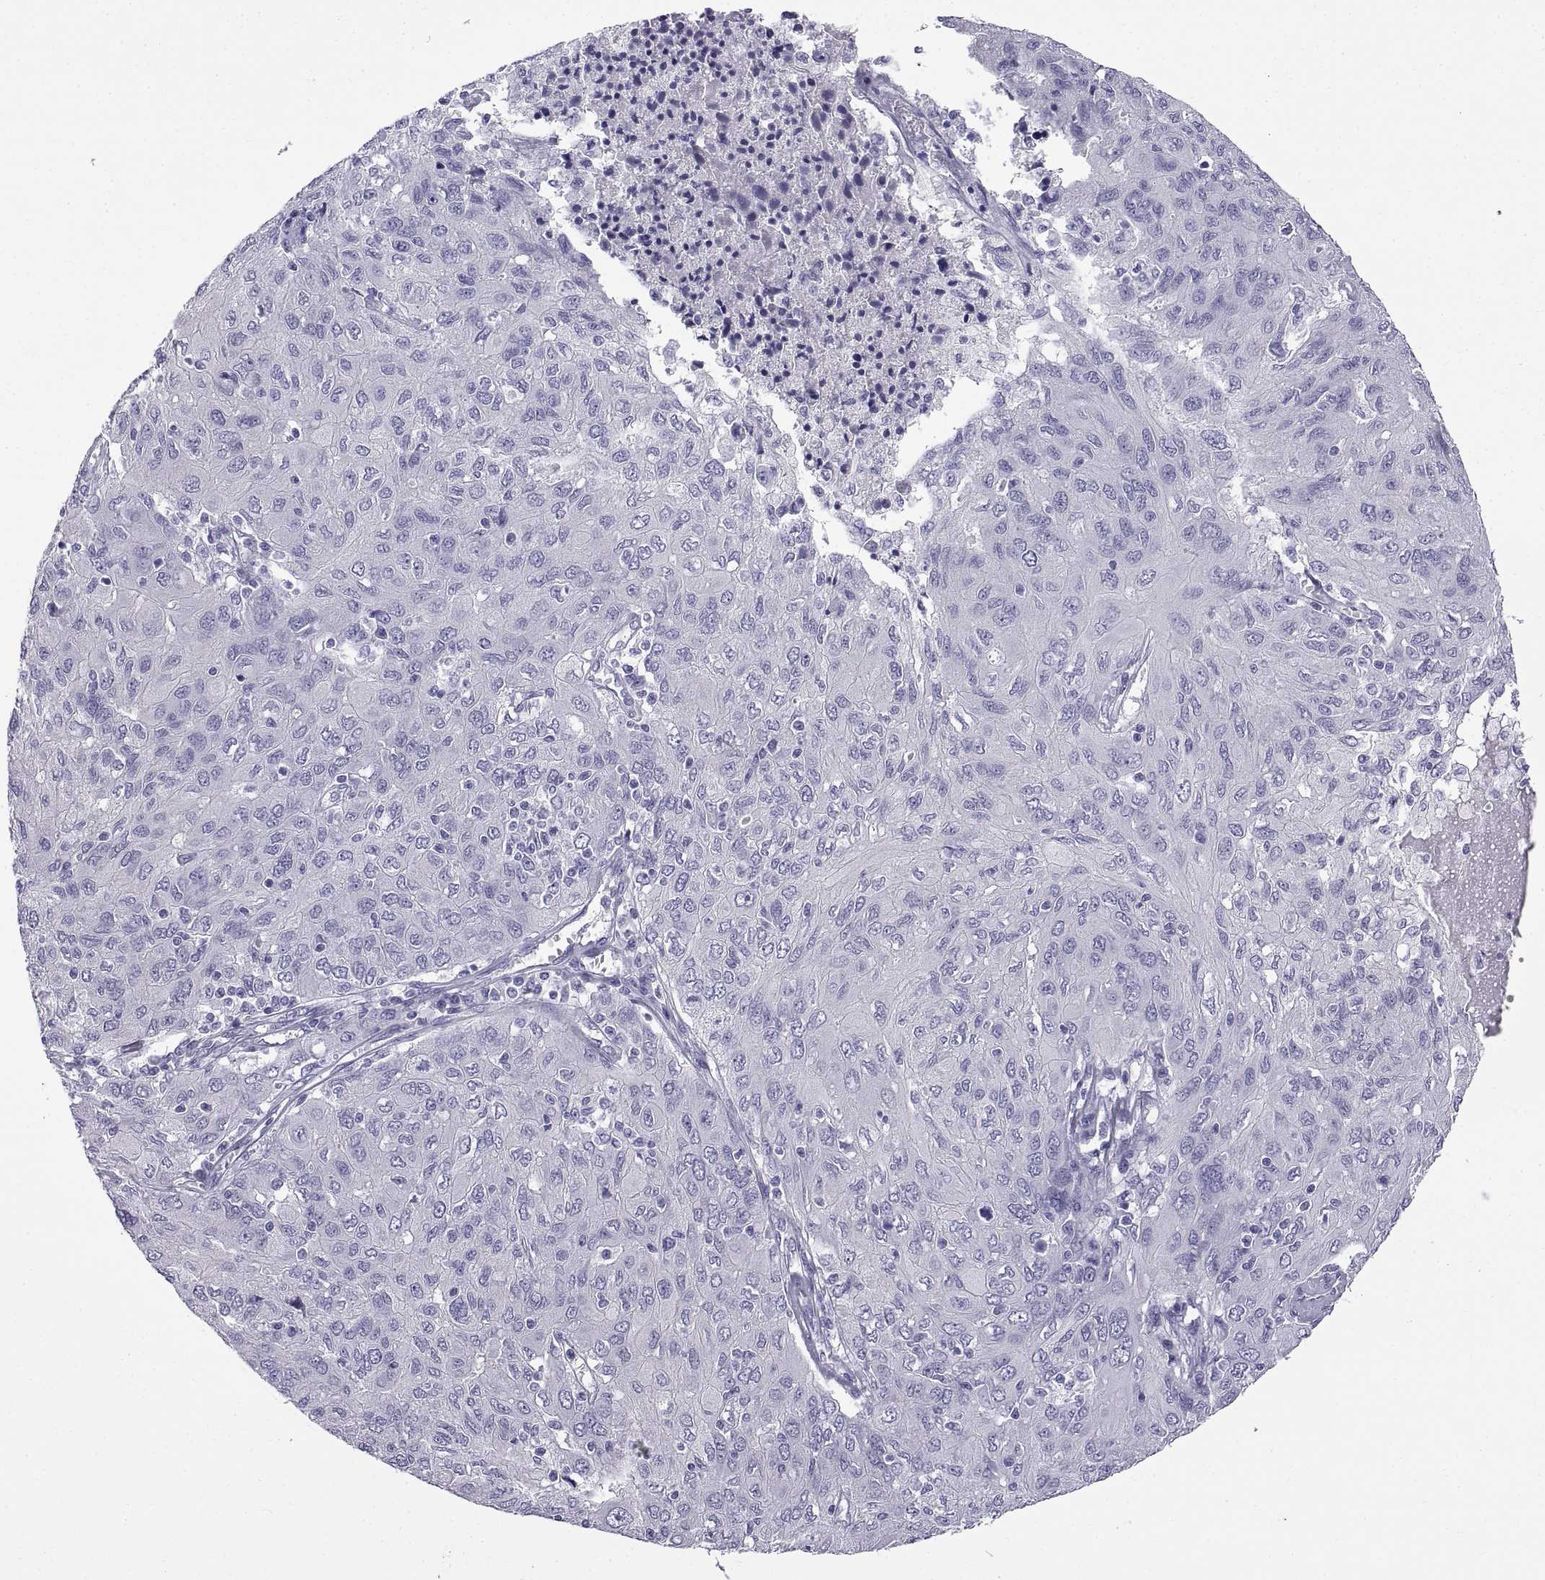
{"staining": {"intensity": "negative", "quantity": "none", "location": "none"}, "tissue": "ovarian cancer", "cell_type": "Tumor cells", "image_type": "cancer", "snomed": [{"axis": "morphology", "description": "Carcinoma, endometroid"}, {"axis": "topography", "description": "Ovary"}], "caption": "Image shows no significant protein staining in tumor cells of endometroid carcinoma (ovarian). (DAB (3,3'-diaminobenzidine) immunohistochemistry (IHC) visualized using brightfield microscopy, high magnification).", "gene": "SPDYE1", "patient": {"sex": "female", "age": 50}}